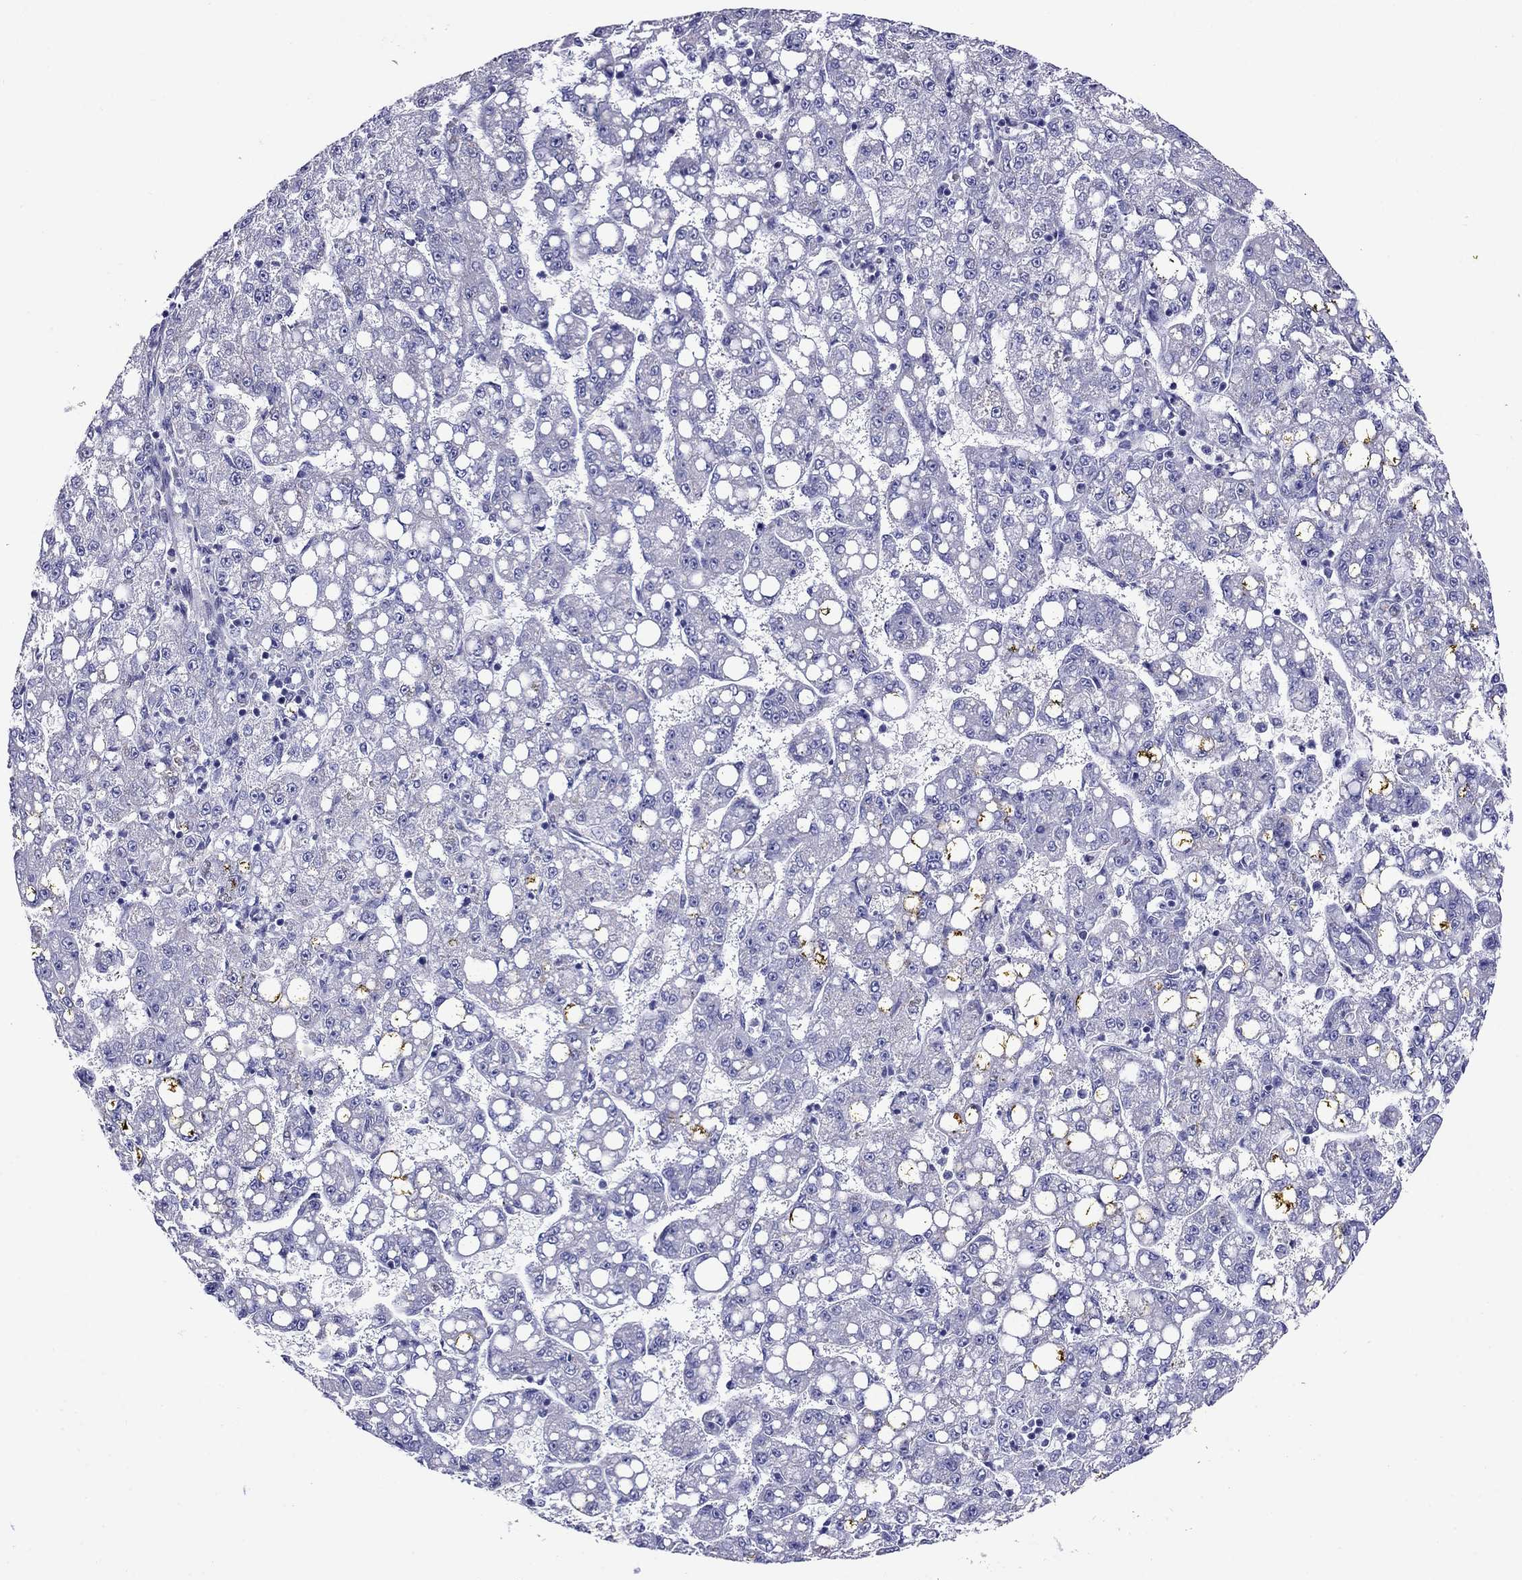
{"staining": {"intensity": "negative", "quantity": "none", "location": "none"}, "tissue": "liver cancer", "cell_type": "Tumor cells", "image_type": "cancer", "snomed": [{"axis": "morphology", "description": "Carcinoma, Hepatocellular, NOS"}, {"axis": "topography", "description": "Liver"}], "caption": "There is no significant positivity in tumor cells of liver cancer (hepatocellular carcinoma).", "gene": "SCG2", "patient": {"sex": "female", "age": 65}}